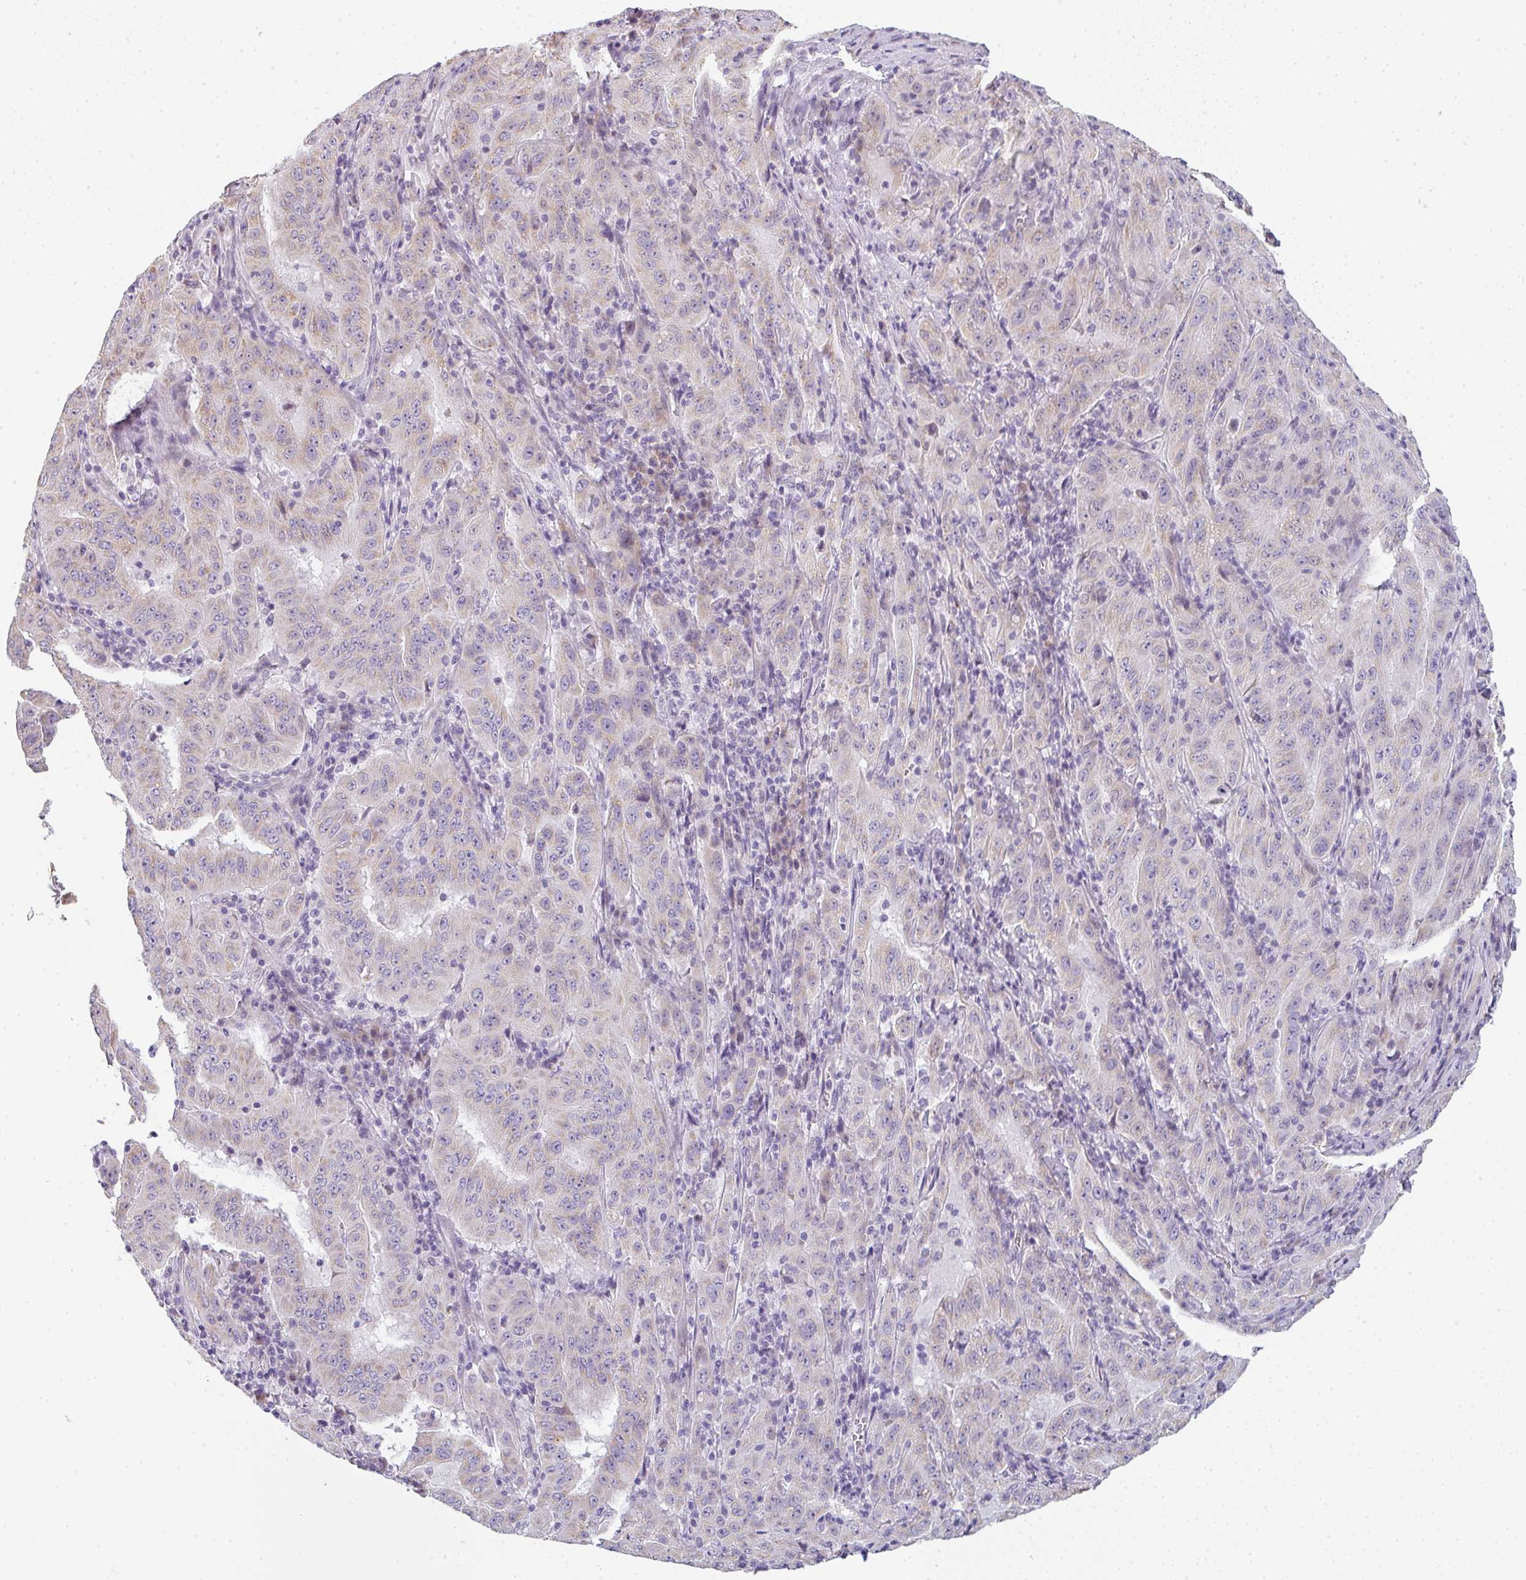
{"staining": {"intensity": "moderate", "quantity": "<25%", "location": "cytoplasmic/membranous"}, "tissue": "pancreatic cancer", "cell_type": "Tumor cells", "image_type": "cancer", "snomed": [{"axis": "morphology", "description": "Adenocarcinoma, NOS"}, {"axis": "topography", "description": "Pancreas"}], "caption": "This micrograph demonstrates pancreatic adenocarcinoma stained with immunohistochemistry to label a protein in brown. The cytoplasmic/membranous of tumor cells show moderate positivity for the protein. Nuclei are counter-stained blue.", "gene": "CACNA1S", "patient": {"sex": "male", "age": 63}}